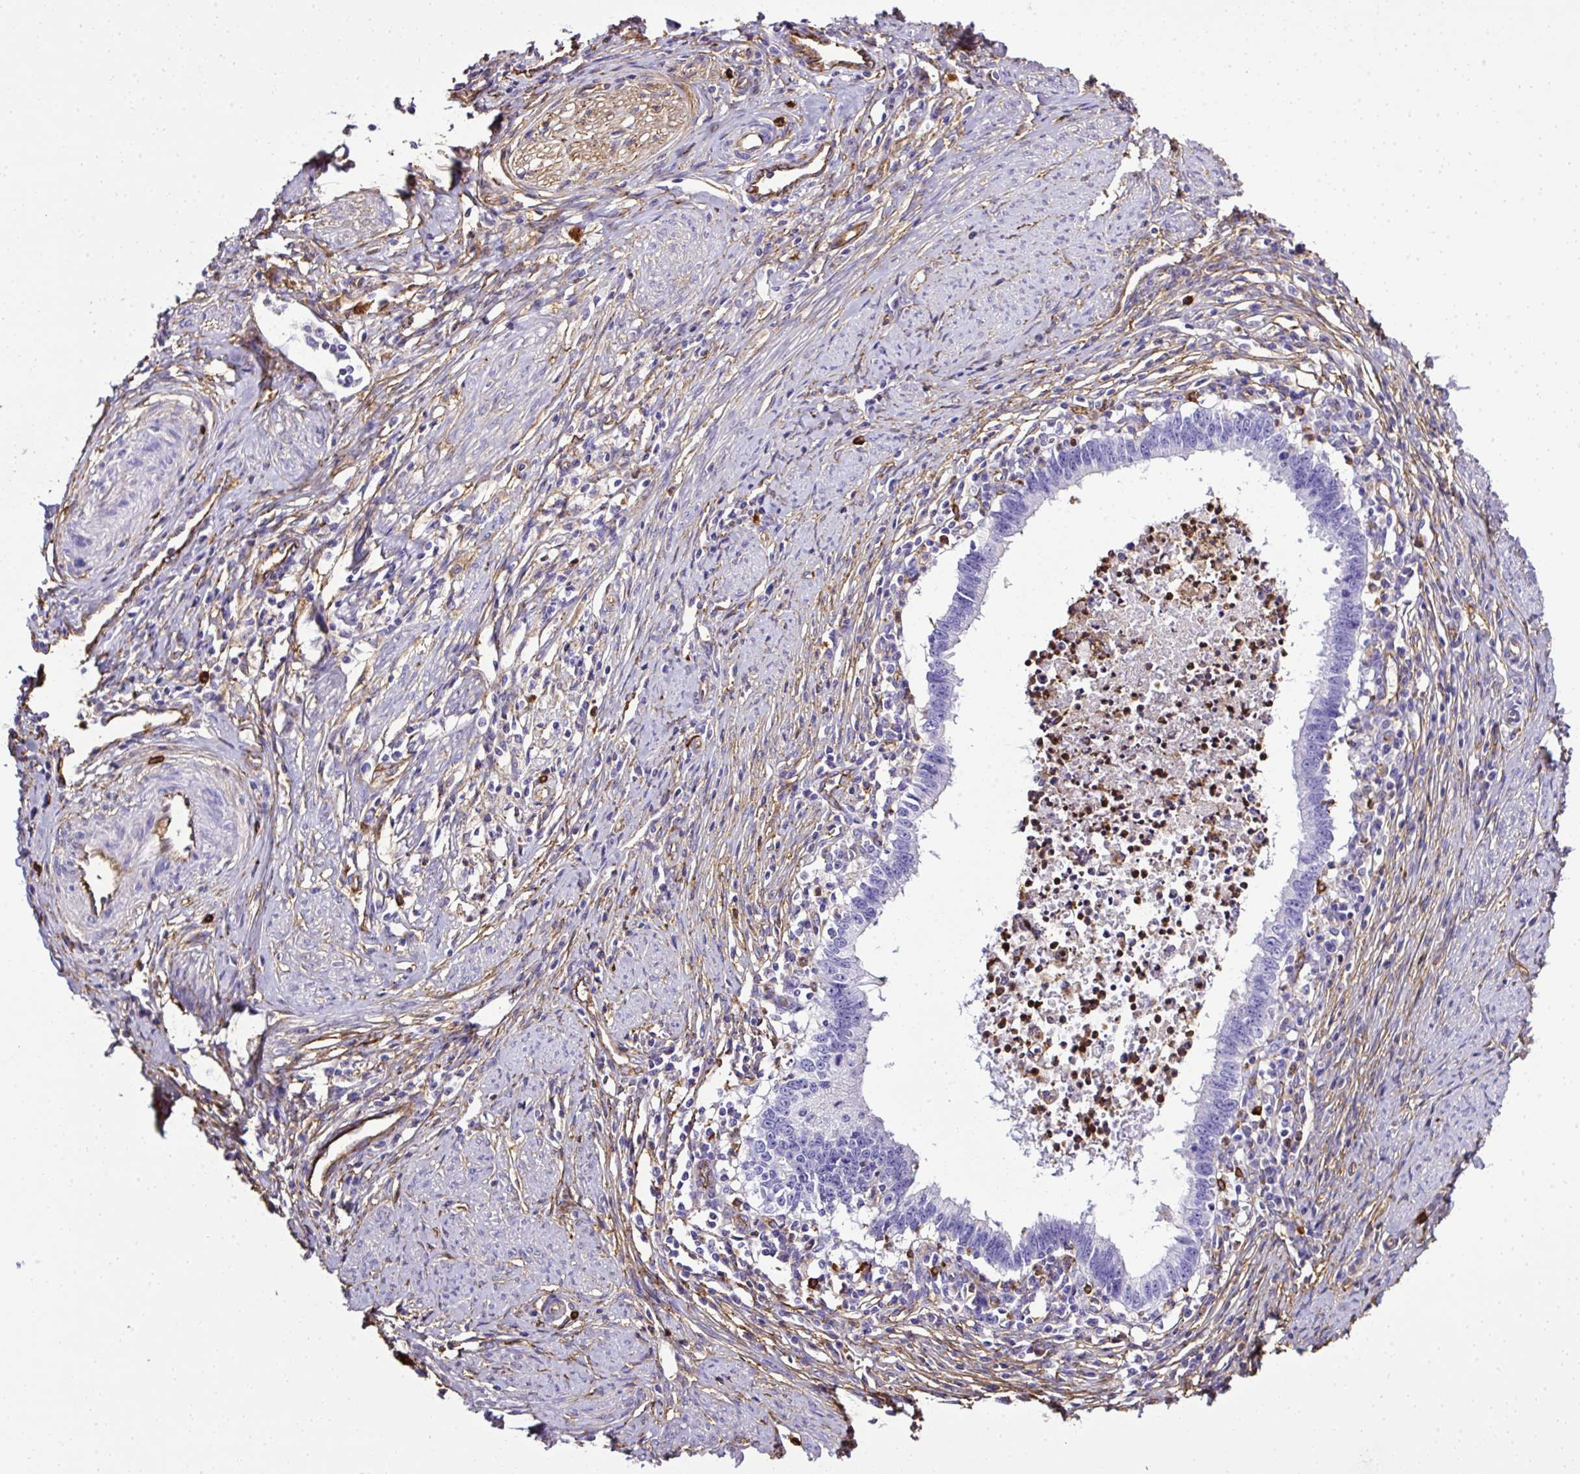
{"staining": {"intensity": "negative", "quantity": "none", "location": "none"}, "tissue": "cervical cancer", "cell_type": "Tumor cells", "image_type": "cancer", "snomed": [{"axis": "morphology", "description": "Adenocarcinoma, NOS"}, {"axis": "topography", "description": "Cervix"}], "caption": "This is an immunohistochemistry (IHC) image of cervical cancer. There is no positivity in tumor cells.", "gene": "MAGEB5", "patient": {"sex": "female", "age": 36}}